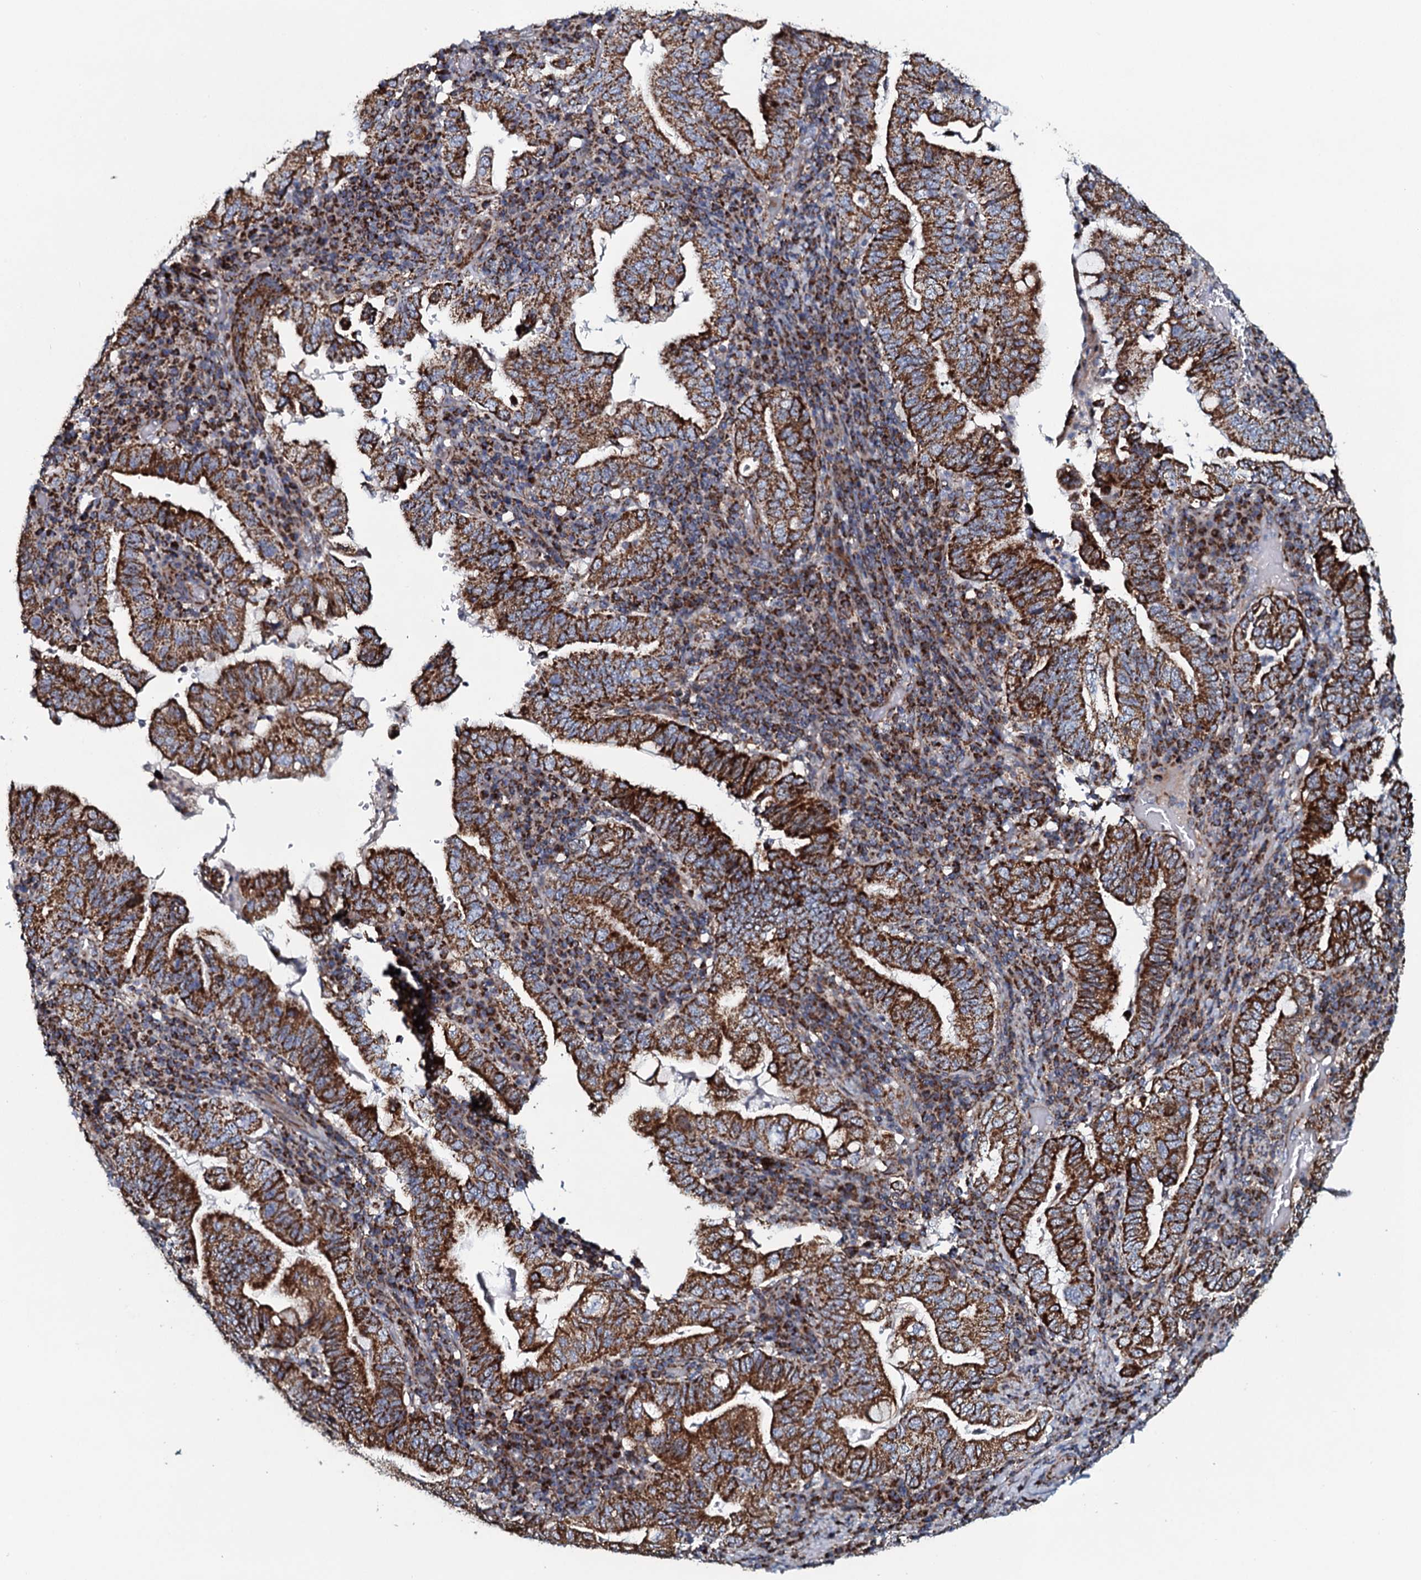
{"staining": {"intensity": "strong", "quantity": ">75%", "location": "cytoplasmic/membranous"}, "tissue": "stomach cancer", "cell_type": "Tumor cells", "image_type": "cancer", "snomed": [{"axis": "morphology", "description": "Normal tissue, NOS"}, {"axis": "morphology", "description": "Adenocarcinoma, NOS"}, {"axis": "topography", "description": "Esophagus"}, {"axis": "topography", "description": "Stomach, upper"}, {"axis": "topography", "description": "Peripheral nerve tissue"}], "caption": "Immunohistochemistry (DAB) staining of stomach cancer (adenocarcinoma) exhibits strong cytoplasmic/membranous protein positivity in about >75% of tumor cells. The protein of interest is shown in brown color, while the nuclei are stained blue.", "gene": "EVC2", "patient": {"sex": "male", "age": 62}}